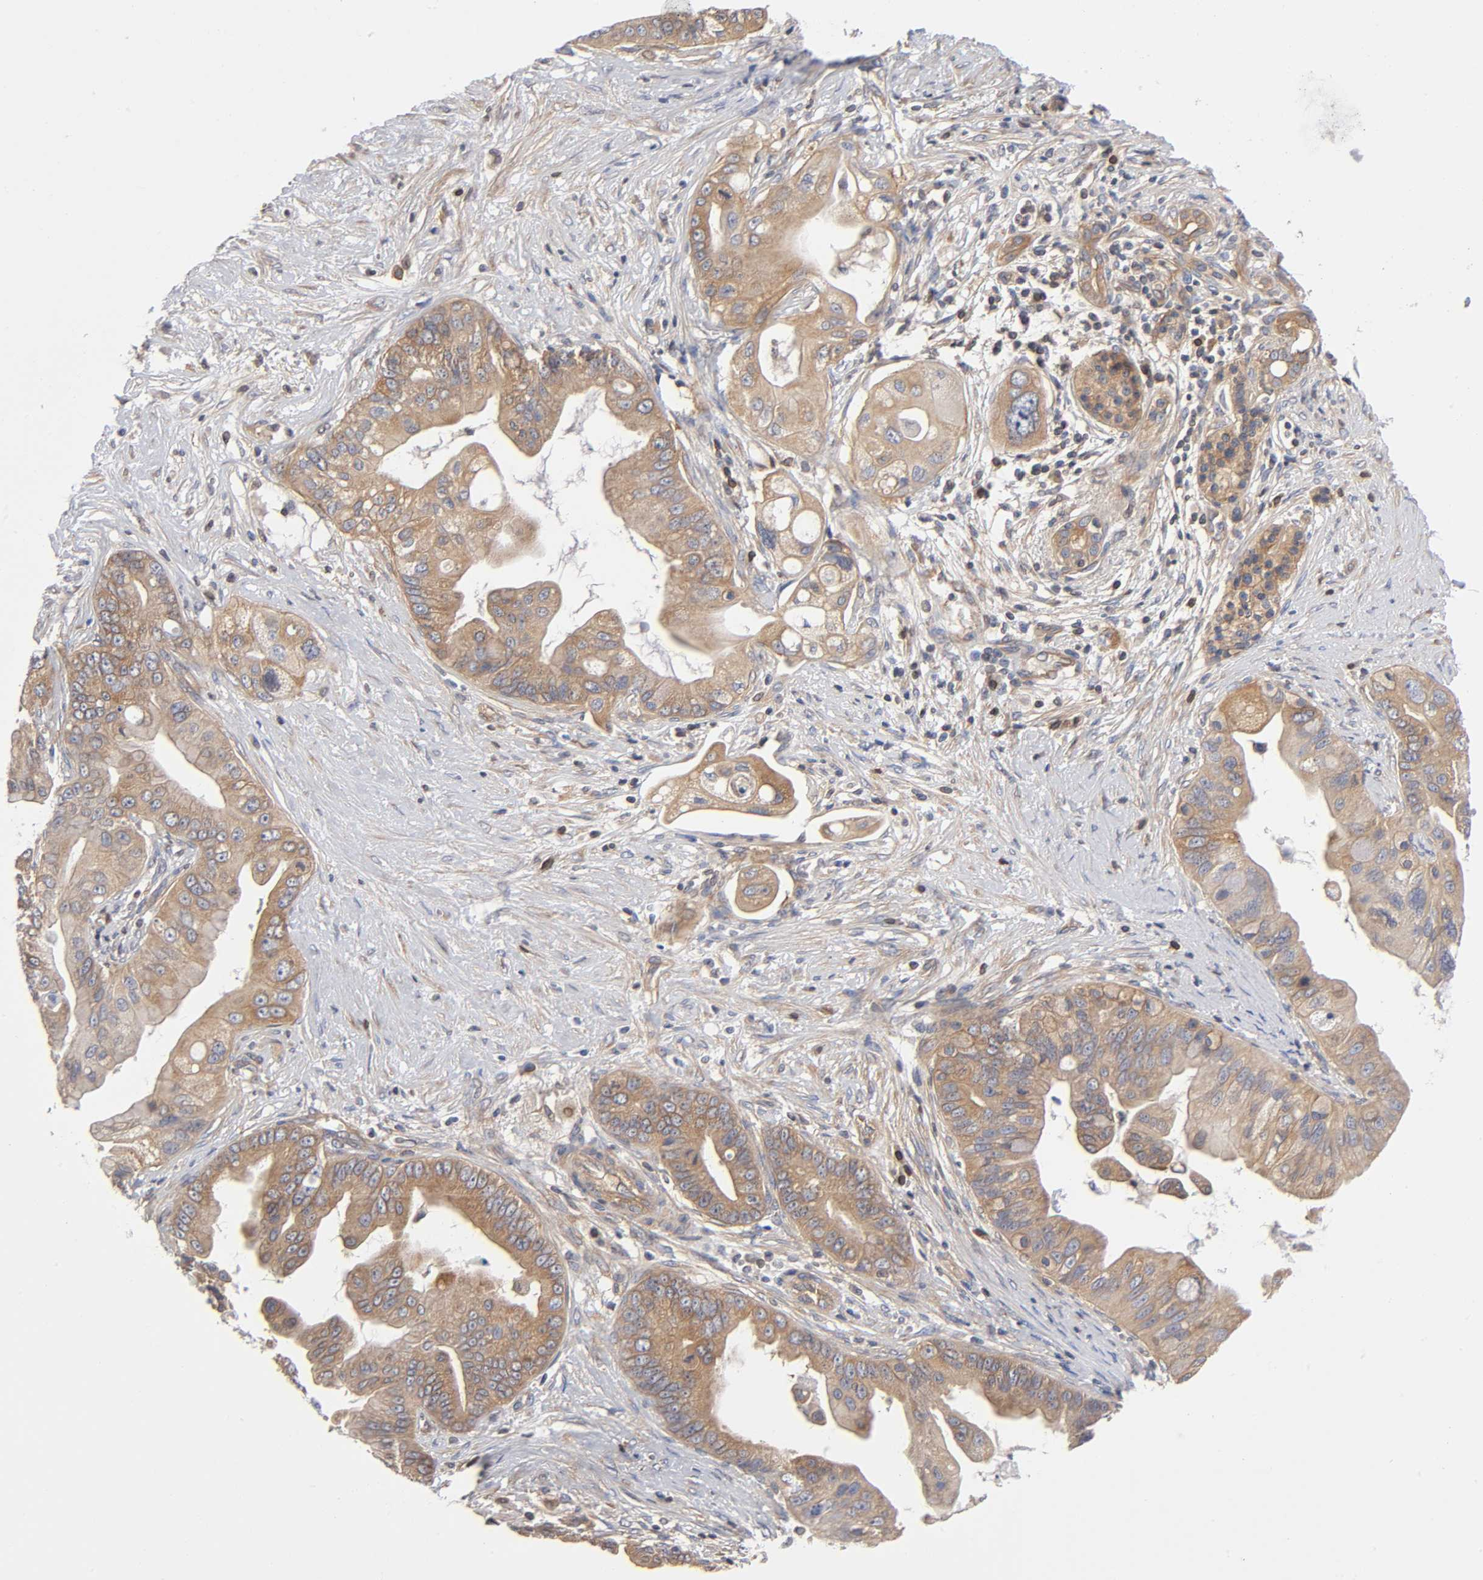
{"staining": {"intensity": "weak", "quantity": ">75%", "location": "cytoplasmic/membranous"}, "tissue": "pancreatic cancer", "cell_type": "Tumor cells", "image_type": "cancer", "snomed": [{"axis": "morphology", "description": "Adenocarcinoma, NOS"}, {"axis": "topography", "description": "Pancreas"}], "caption": "Approximately >75% of tumor cells in pancreatic cancer (adenocarcinoma) show weak cytoplasmic/membranous protein staining as visualized by brown immunohistochemical staining.", "gene": "STRN3", "patient": {"sex": "female", "age": 75}}